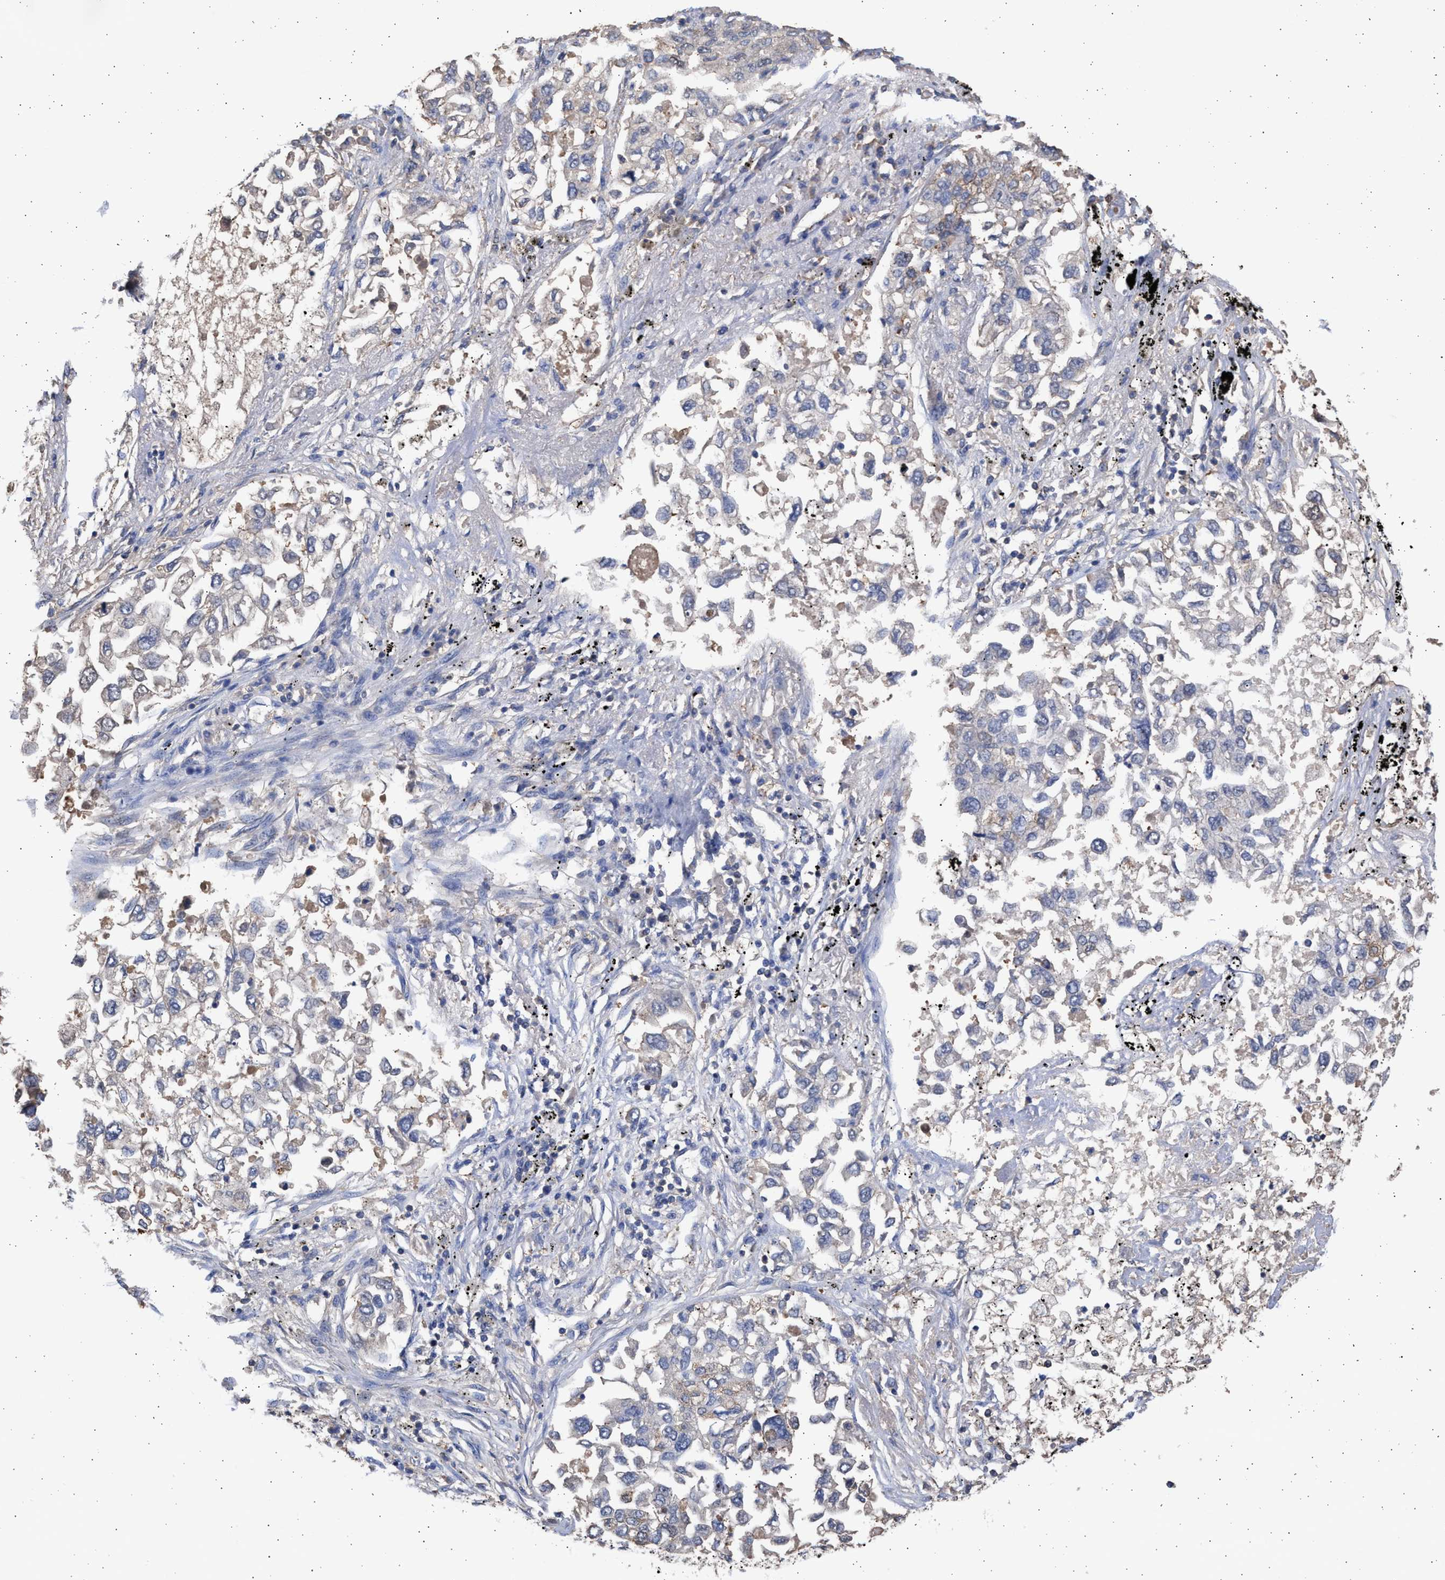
{"staining": {"intensity": "weak", "quantity": "25%-75%", "location": "cytoplasmic/membranous"}, "tissue": "lung cancer", "cell_type": "Tumor cells", "image_type": "cancer", "snomed": [{"axis": "morphology", "description": "Inflammation, NOS"}, {"axis": "morphology", "description": "Adenocarcinoma, NOS"}, {"axis": "topography", "description": "Lung"}], "caption": "Human lung cancer (adenocarcinoma) stained with a protein marker reveals weak staining in tumor cells.", "gene": "ALDOC", "patient": {"sex": "male", "age": 63}}